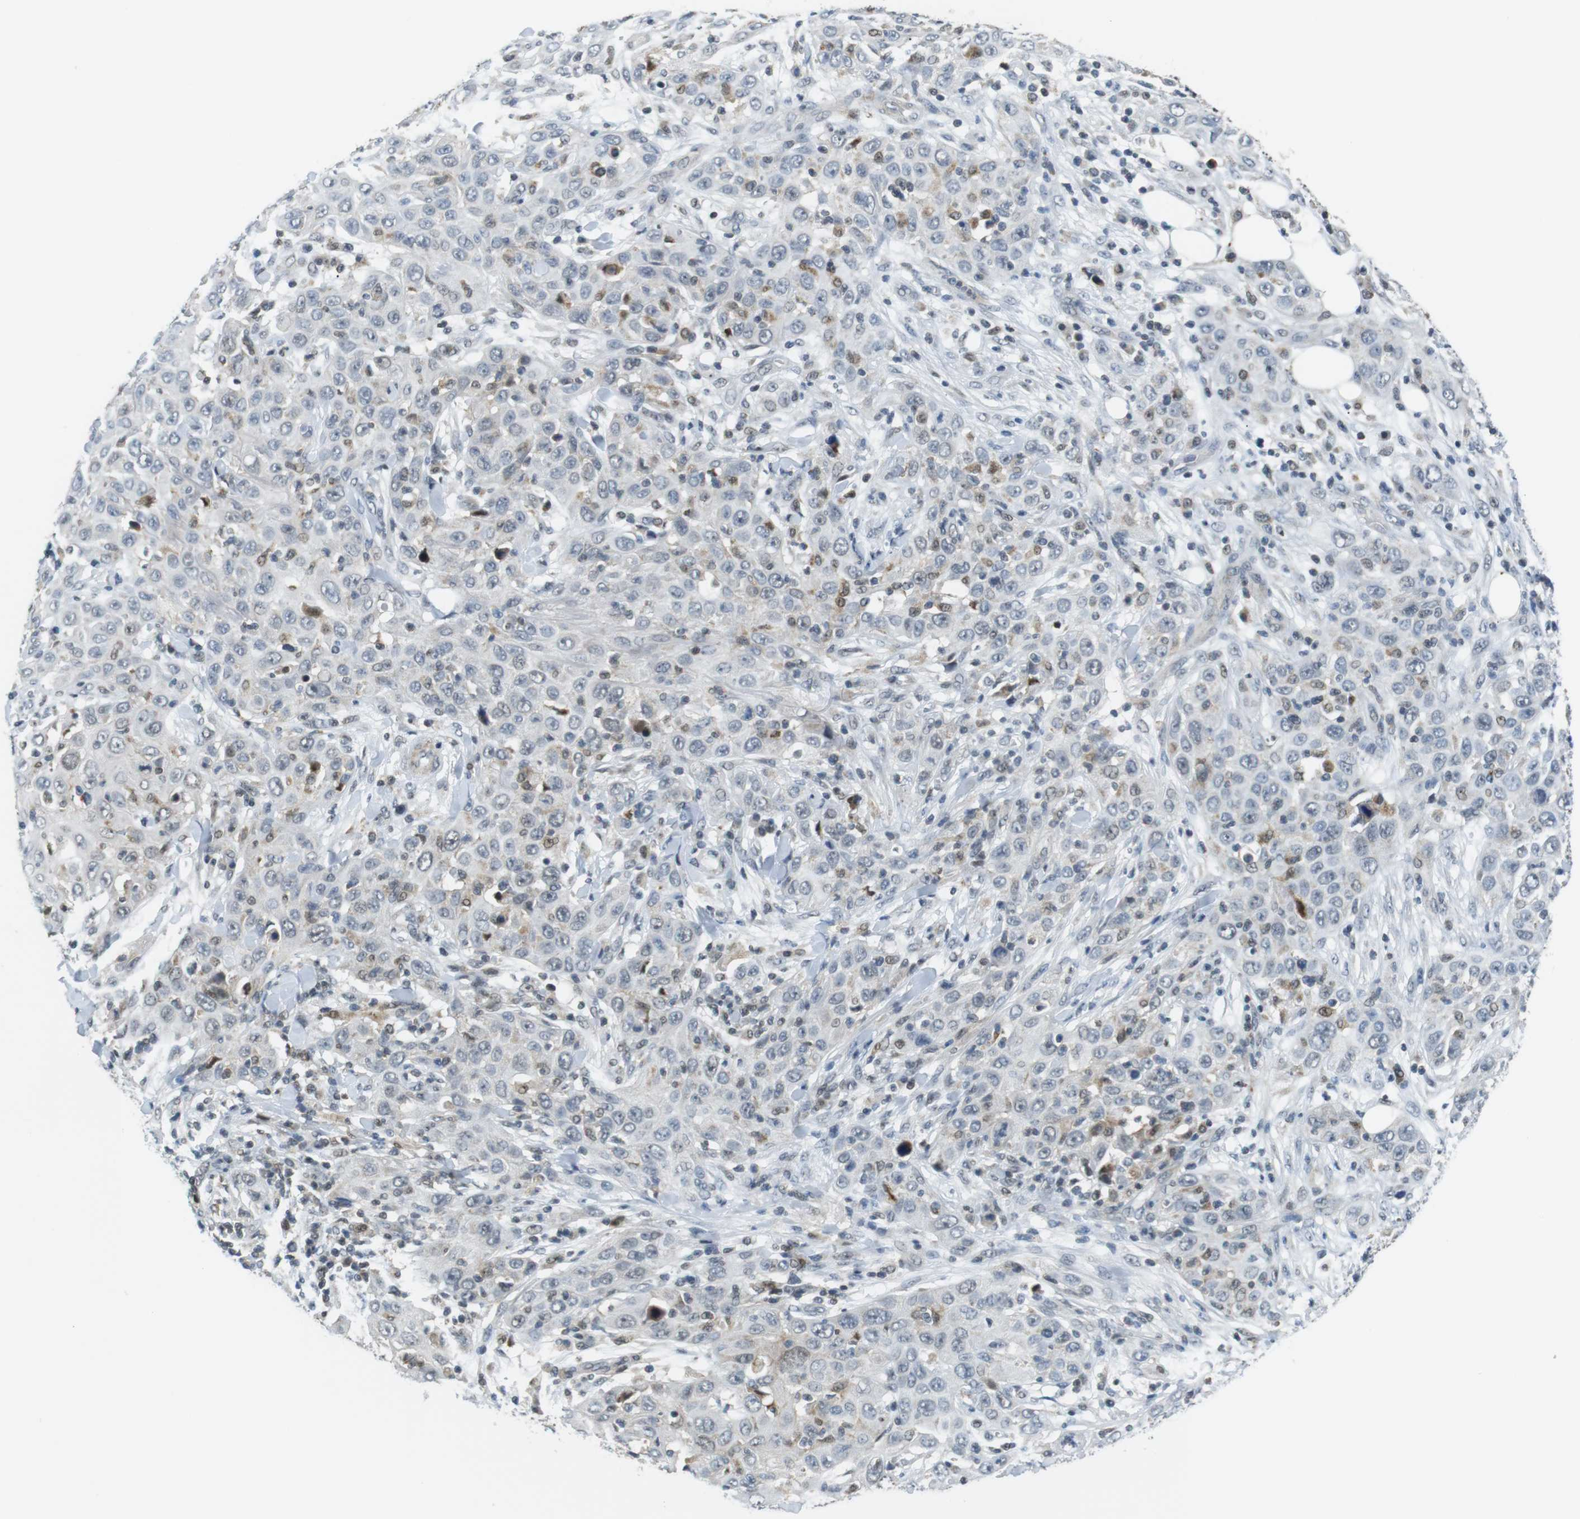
{"staining": {"intensity": "negative", "quantity": "none", "location": "none"}, "tissue": "skin cancer", "cell_type": "Tumor cells", "image_type": "cancer", "snomed": [{"axis": "morphology", "description": "Squamous cell carcinoma, NOS"}, {"axis": "topography", "description": "Skin"}], "caption": "Tumor cells show no significant positivity in skin cancer.", "gene": "USP7", "patient": {"sex": "female", "age": 88}}